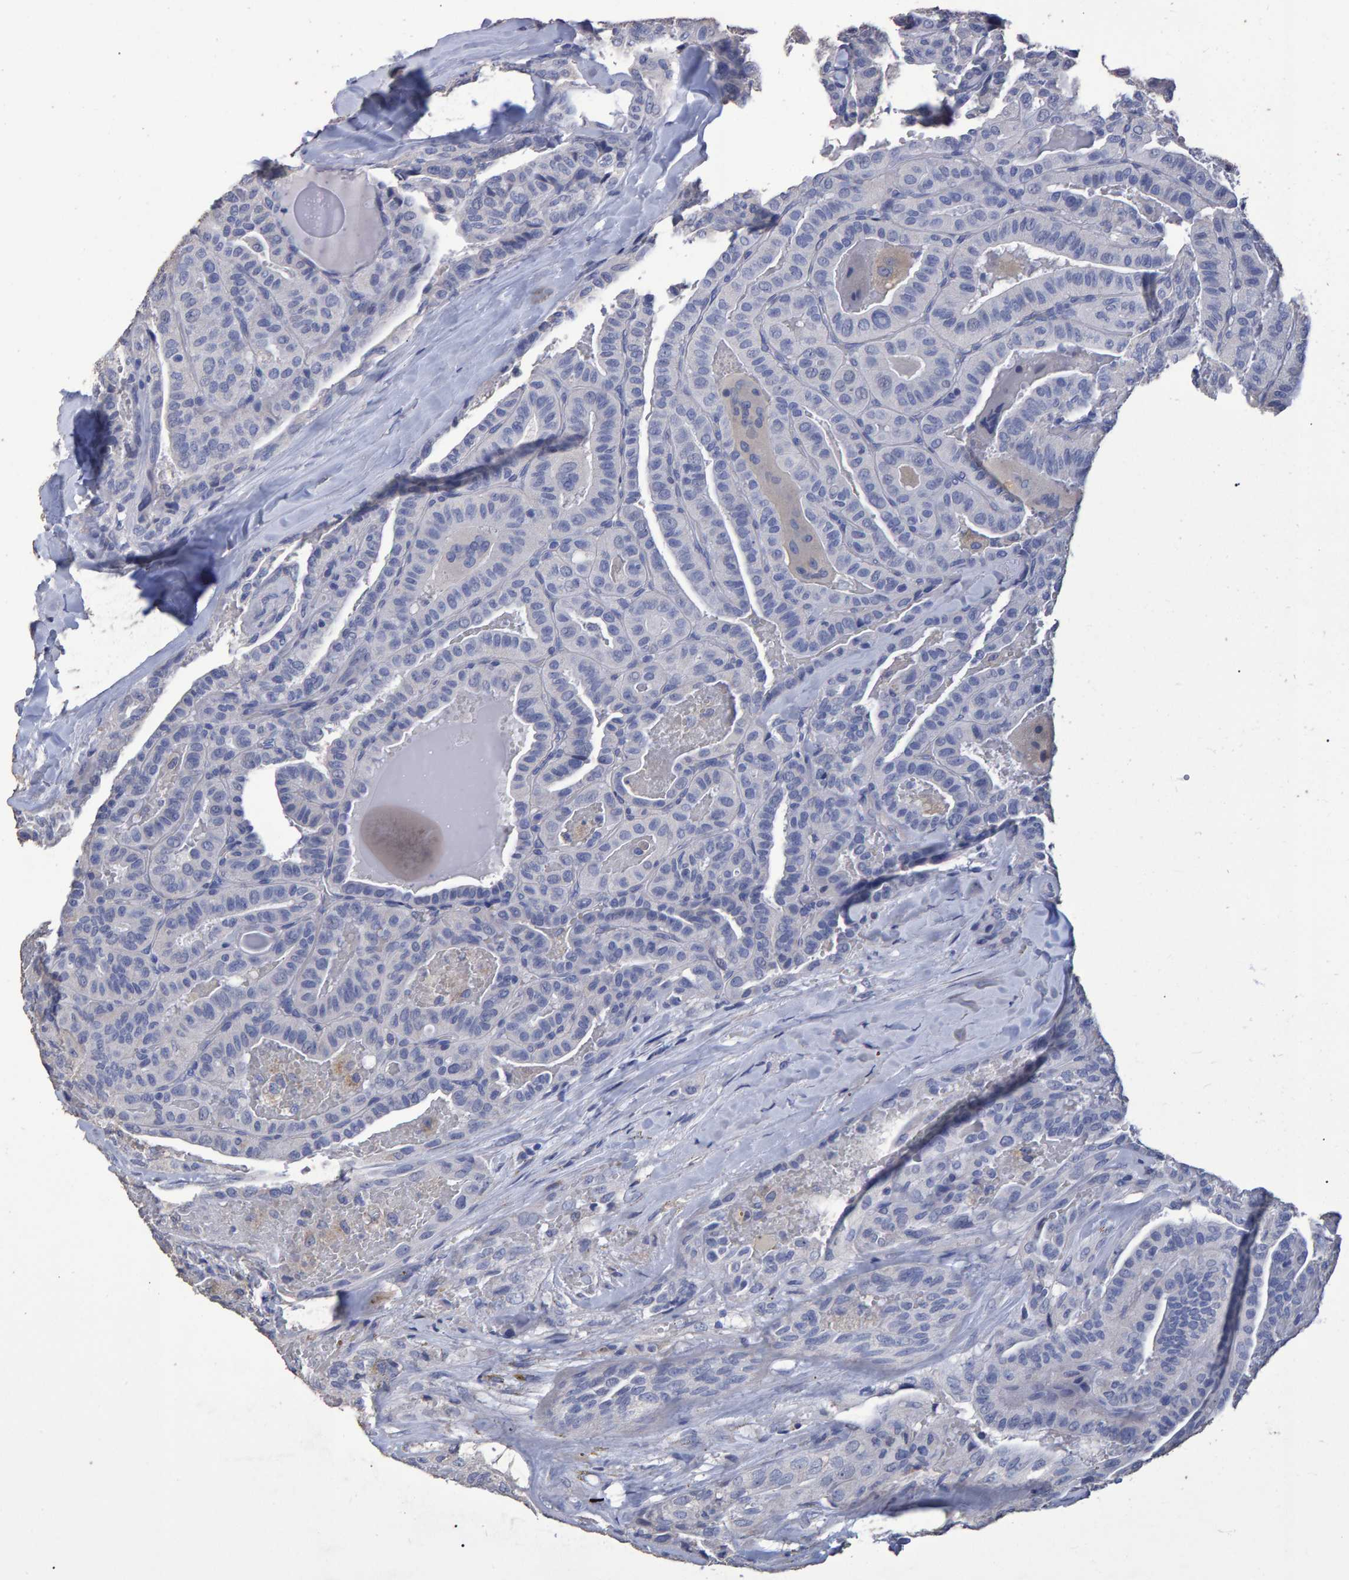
{"staining": {"intensity": "negative", "quantity": "none", "location": "none"}, "tissue": "thyroid cancer", "cell_type": "Tumor cells", "image_type": "cancer", "snomed": [{"axis": "morphology", "description": "Papillary adenocarcinoma, NOS"}, {"axis": "topography", "description": "Thyroid gland"}], "caption": "An immunohistochemistry image of thyroid cancer is shown. There is no staining in tumor cells of thyroid cancer.", "gene": "HEMGN", "patient": {"sex": "male", "age": 77}}